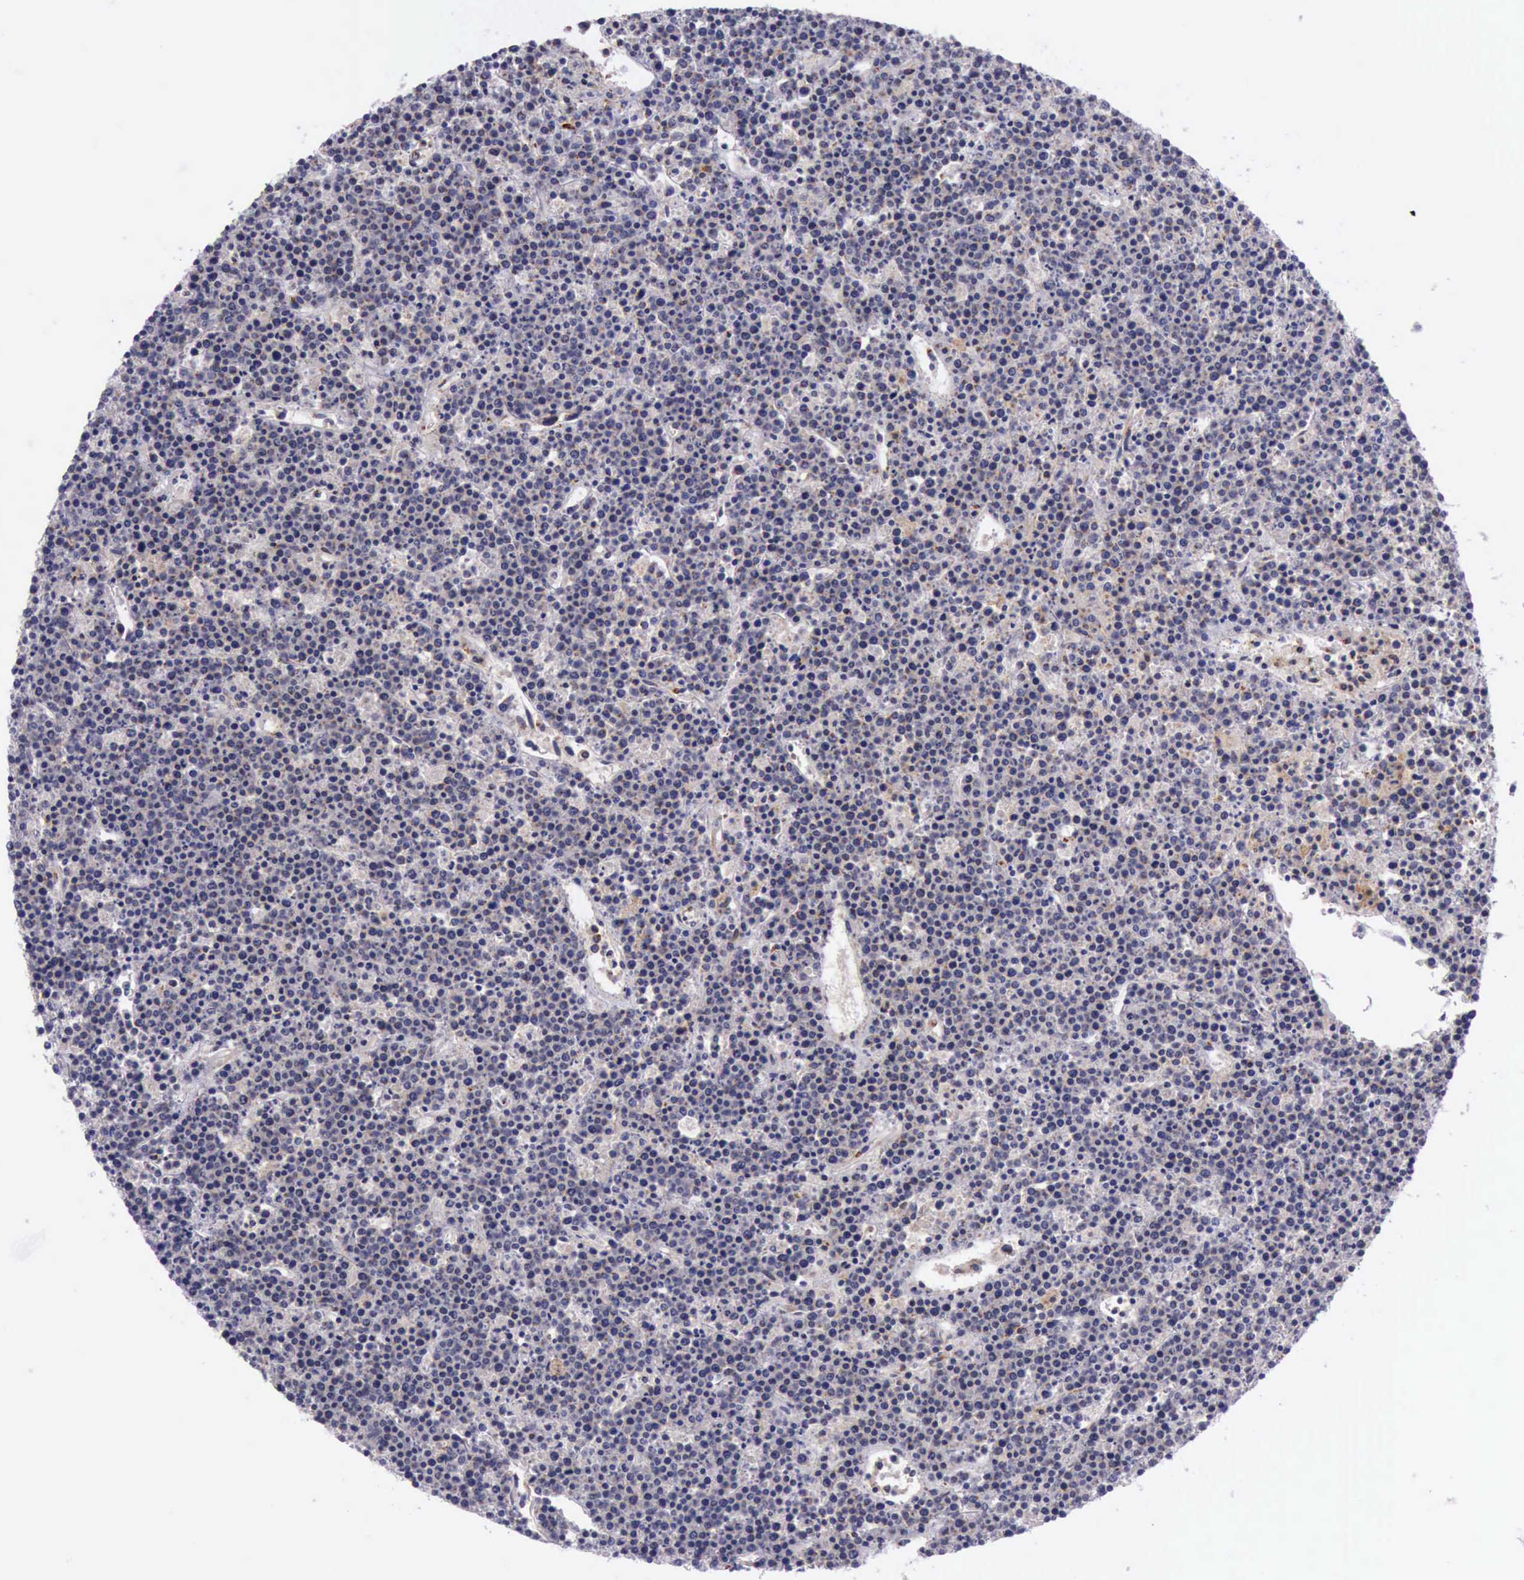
{"staining": {"intensity": "strong", "quantity": ">75%", "location": "cytoplasmic/membranous"}, "tissue": "lymphoma", "cell_type": "Tumor cells", "image_type": "cancer", "snomed": [{"axis": "morphology", "description": "Malignant lymphoma, non-Hodgkin's type, High grade"}, {"axis": "topography", "description": "Ovary"}], "caption": "Protein staining demonstrates strong cytoplasmic/membranous staining in approximately >75% of tumor cells in malignant lymphoma, non-Hodgkin's type (high-grade). Nuclei are stained in blue.", "gene": "GOLGA5", "patient": {"sex": "female", "age": 56}}